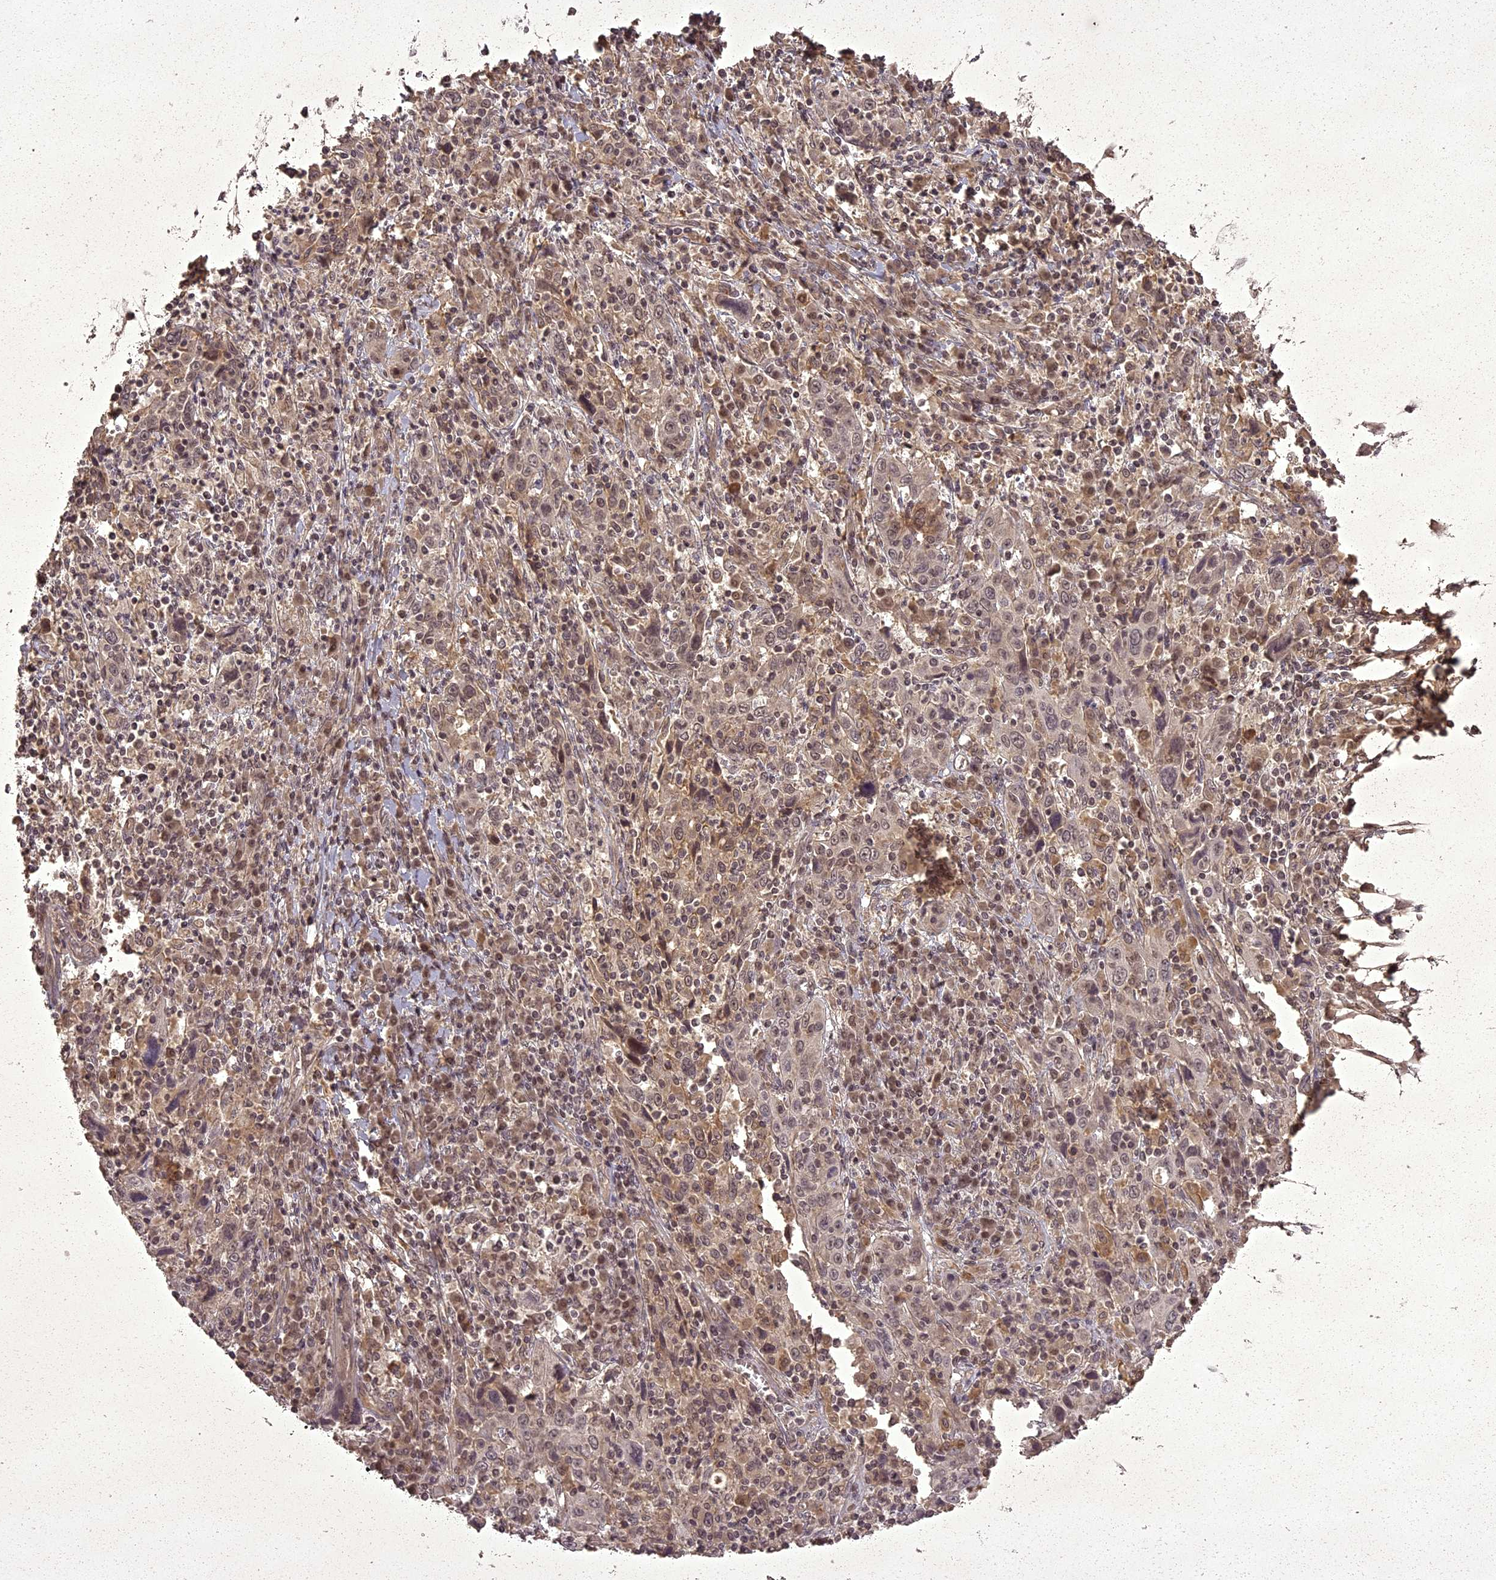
{"staining": {"intensity": "weak", "quantity": "25%-75%", "location": "cytoplasmic/membranous,nuclear"}, "tissue": "cervical cancer", "cell_type": "Tumor cells", "image_type": "cancer", "snomed": [{"axis": "morphology", "description": "Squamous cell carcinoma, NOS"}, {"axis": "topography", "description": "Cervix"}], "caption": "Immunohistochemistry of cervical cancer reveals low levels of weak cytoplasmic/membranous and nuclear staining in about 25%-75% of tumor cells.", "gene": "ING5", "patient": {"sex": "female", "age": 46}}